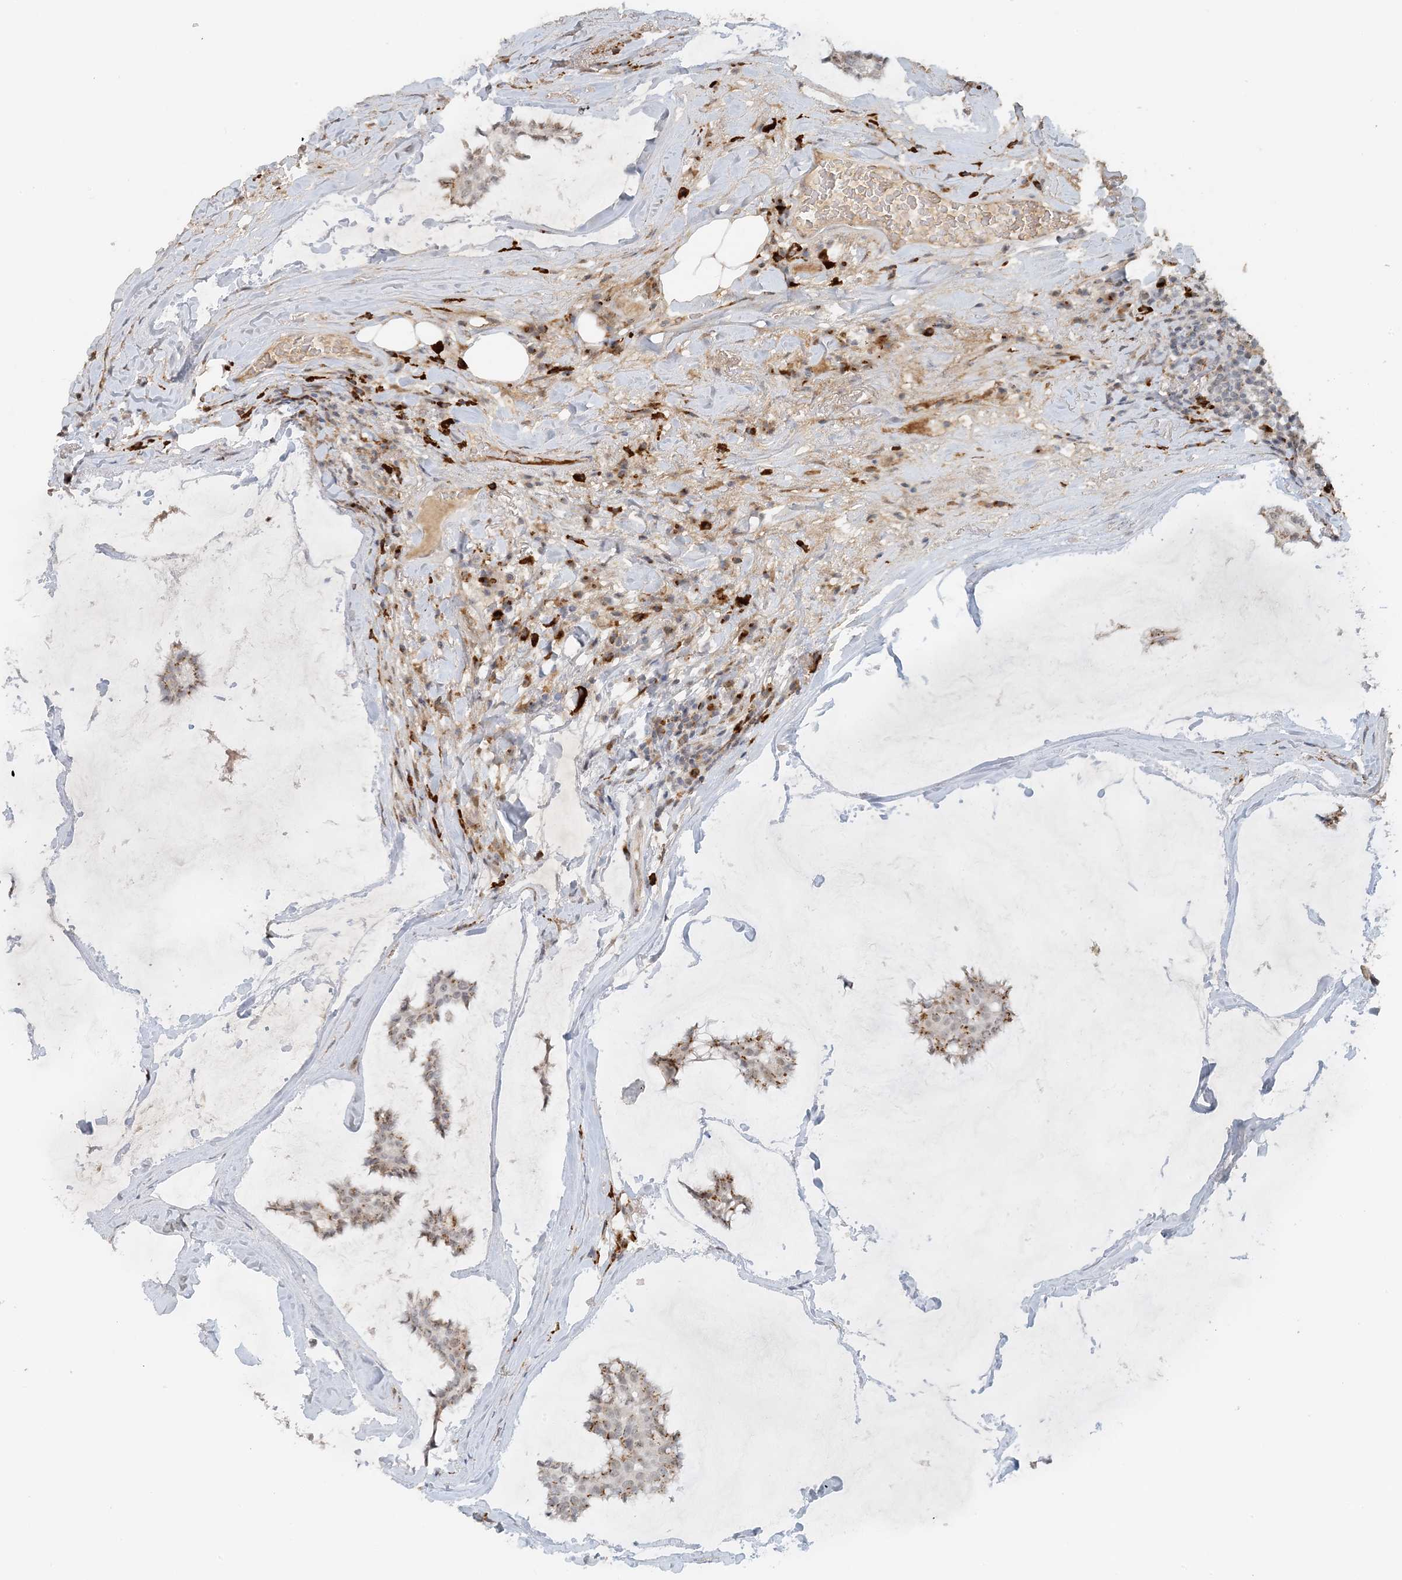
{"staining": {"intensity": "moderate", "quantity": "25%-75%", "location": "cytoplasmic/membranous"}, "tissue": "breast cancer", "cell_type": "Tumor cells", "image_type": "cancer", "snomed": [{"axis": "morphology", "description": "Duct carcinoma"}, {"axis": "topography", "description": "Breast"}], "caption": "Protein expression analysis of breast infiltrating ductal carcinoma exhibits moderate cytoplasmic/membranous positivity in about 25%-75% of tumor cells.", "gene": "ZCCHC4", "patient": {"sex": "female", "age": 93}}